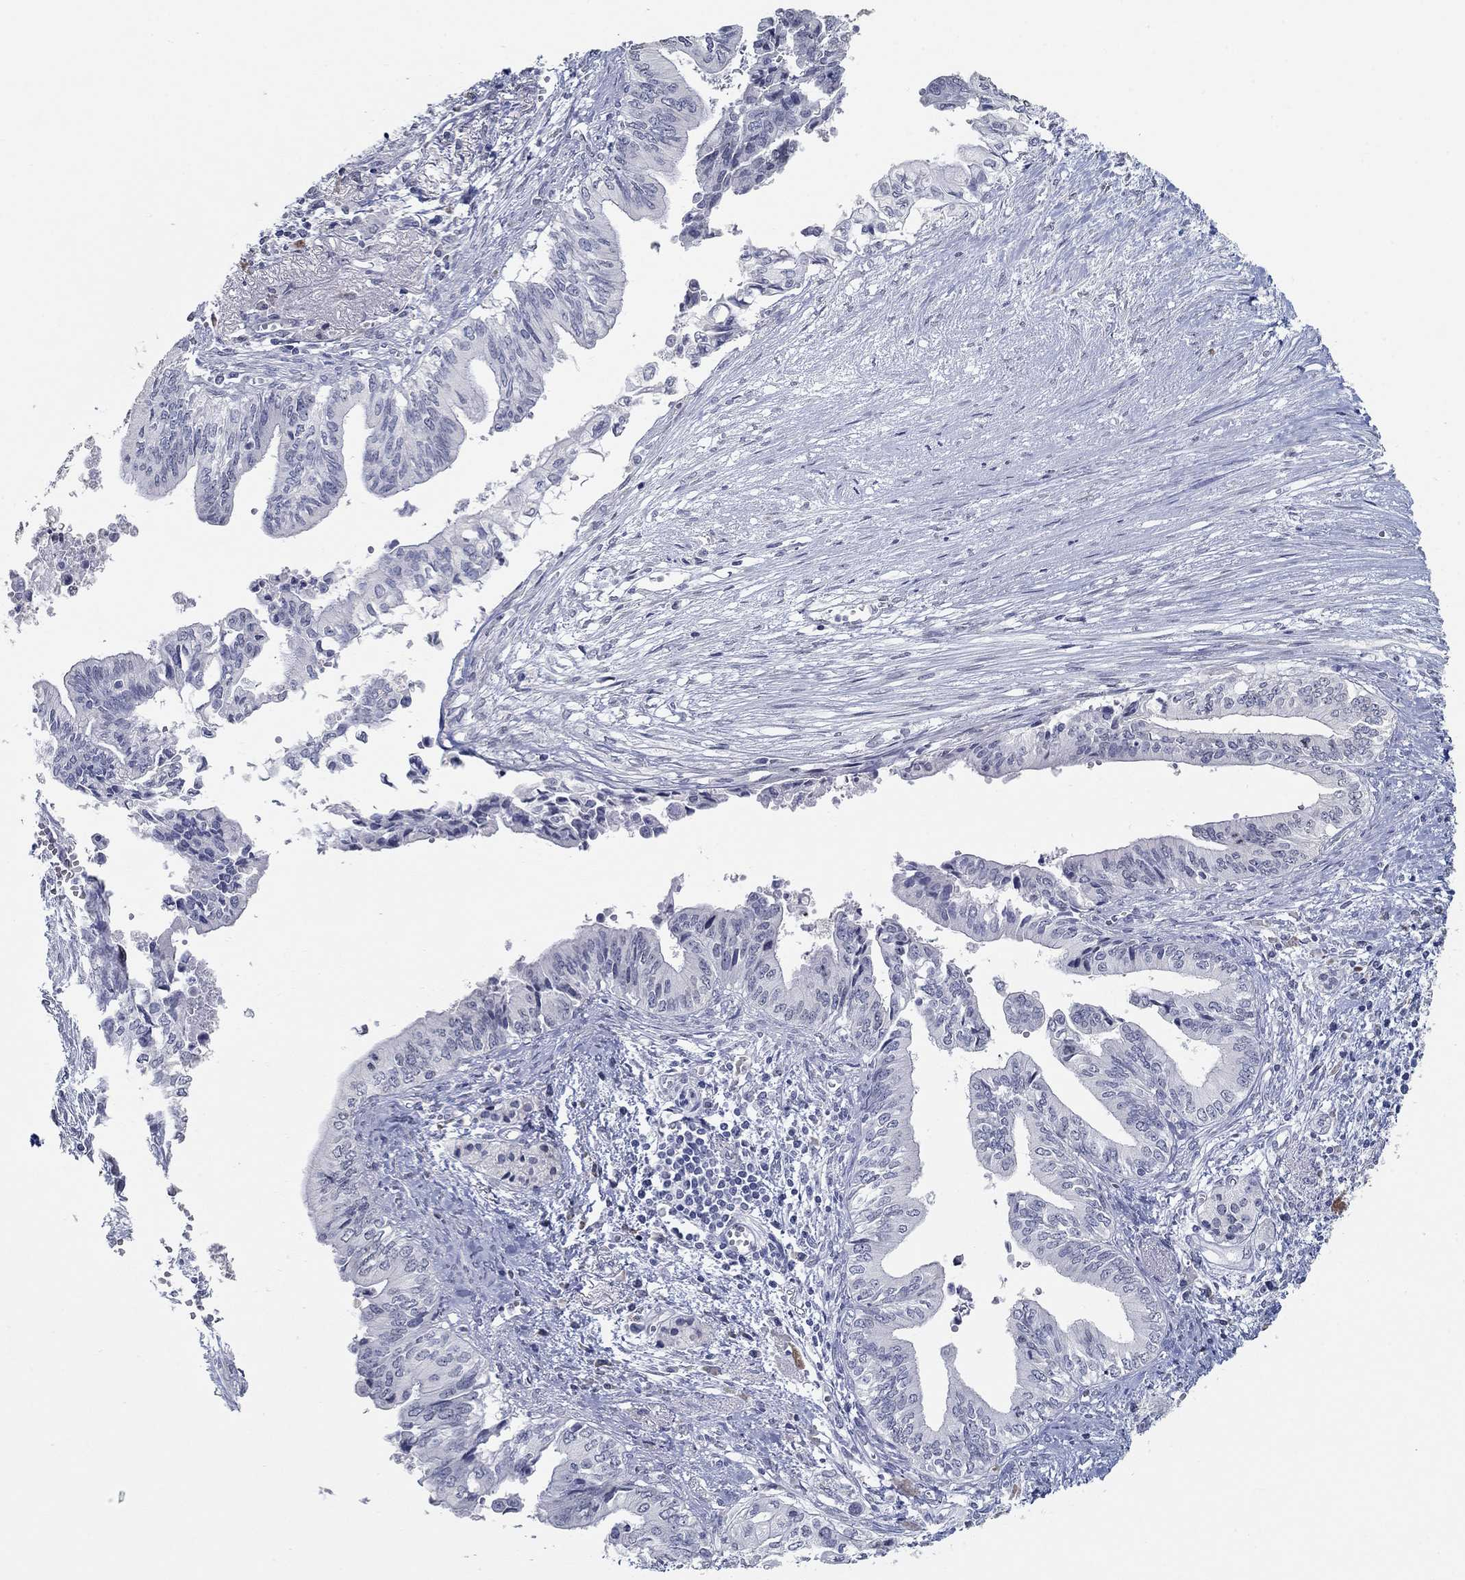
{"staining": {"intensity": "negative", "quantity": "none", "location": "none"}, "tissue": "pancreatic cancer", "cell_type": "Tumor cells", "image_type": "cancer", "snomed": [{"axis": "morphology", "description": "Adenocarcinoma, NOS"}, {"axis": "topography", "description": "Pancreas"}], "caption": "Human pancreatic adenocarcinoma stained for a protein using IHC reveals no positivity in tumor cells.", "gene": "NUP155", "patient": {"sex": "female", "age": 61}}